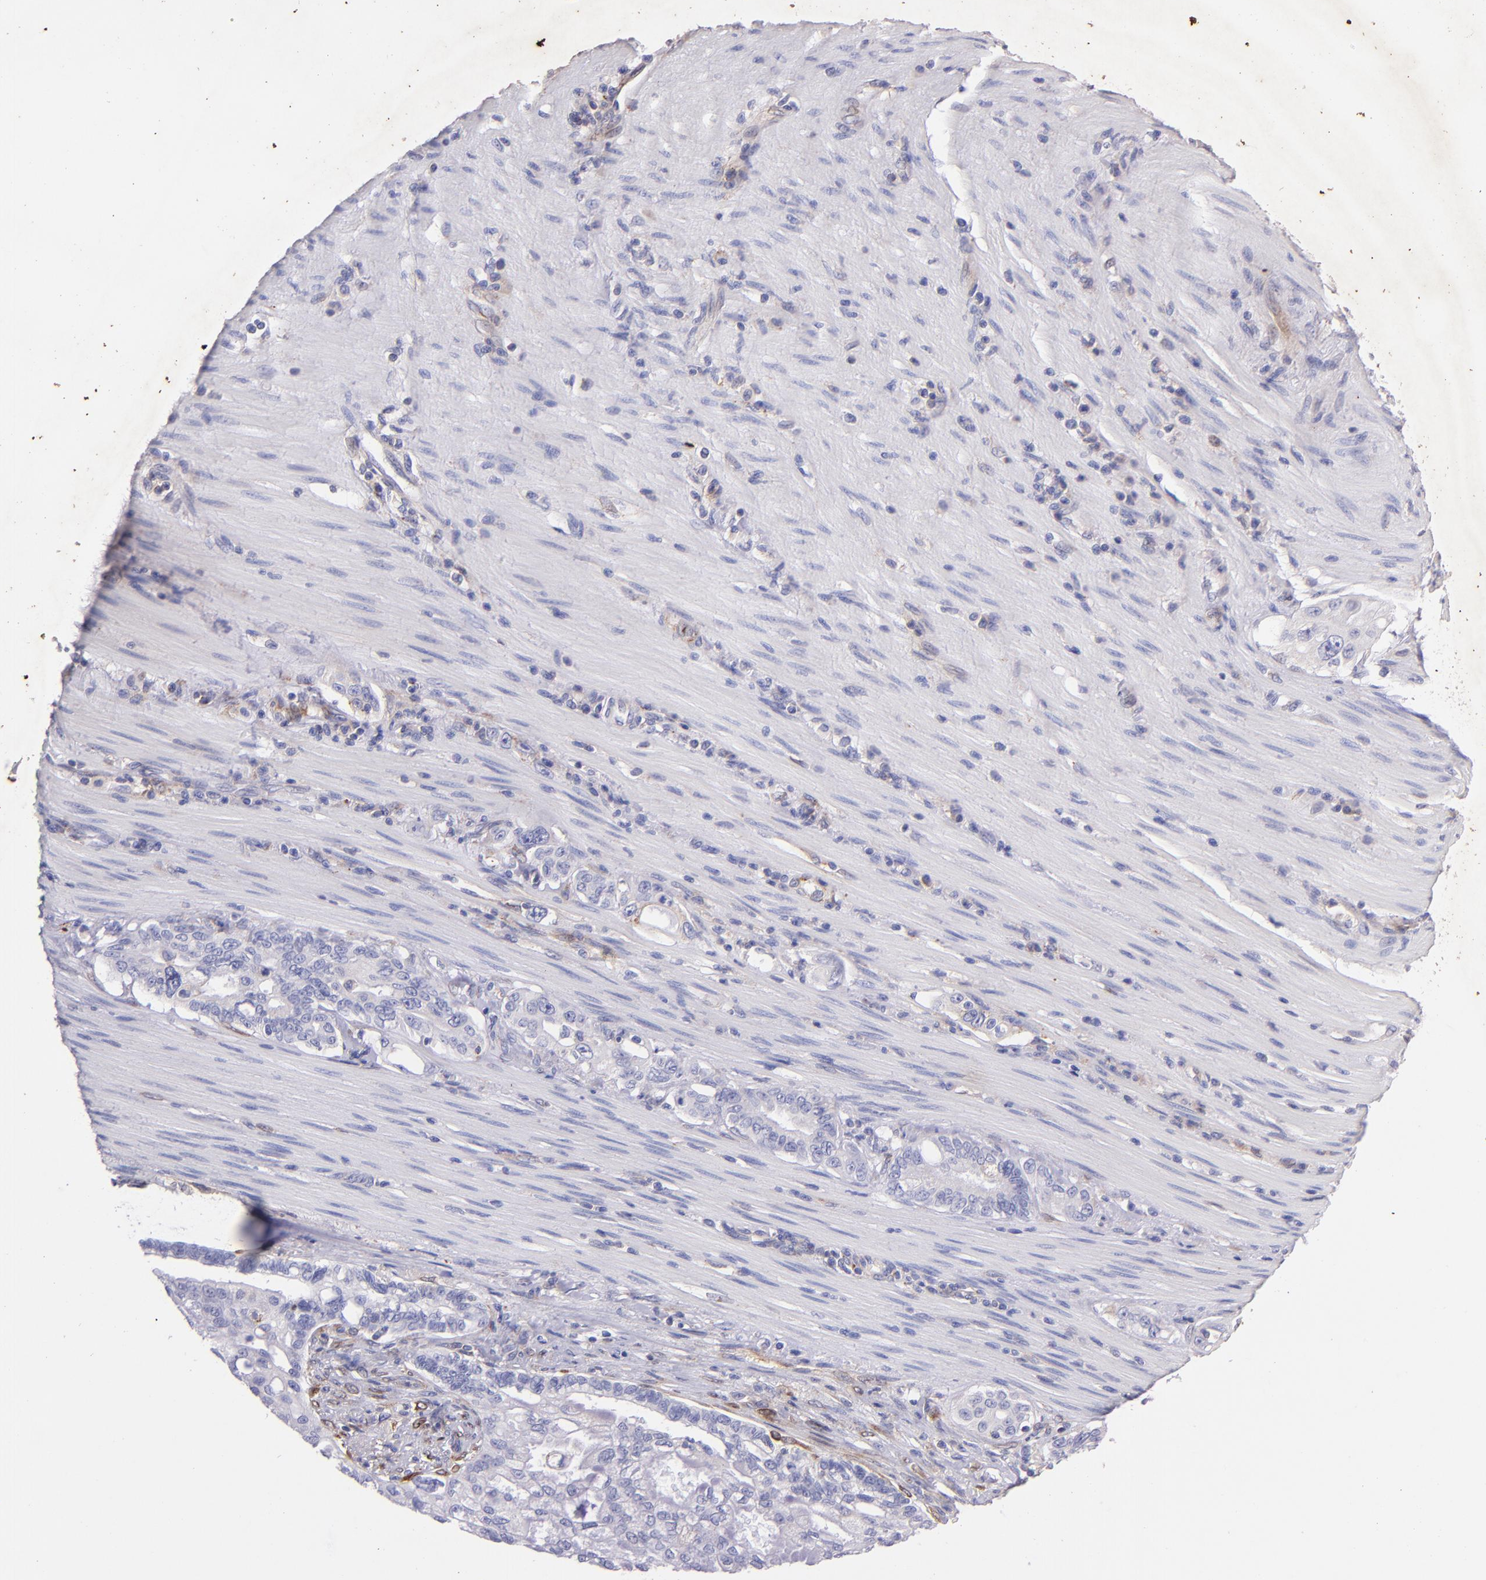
{"staining": {"intensity": "weak", "quantity": "25%-75%", "location": "cytoplasmic/membranous"}, "tissue": "pancreatic cancer", "cell_type": "Tumor cells", "image_type": "cancer", "snomed": [{"axis": "morphology", "description": "Normal tissue, NOS"}, {"axis": "topography", "description": "Pancreas"}], "caption": "Pancreatic cancer stained with IHC demonstrates weak cytoplasmic/membranous expression in approximately 25%-75% of tumor cells.", "gene": "RET", "patient": {"sex": "male", "age": 42}}